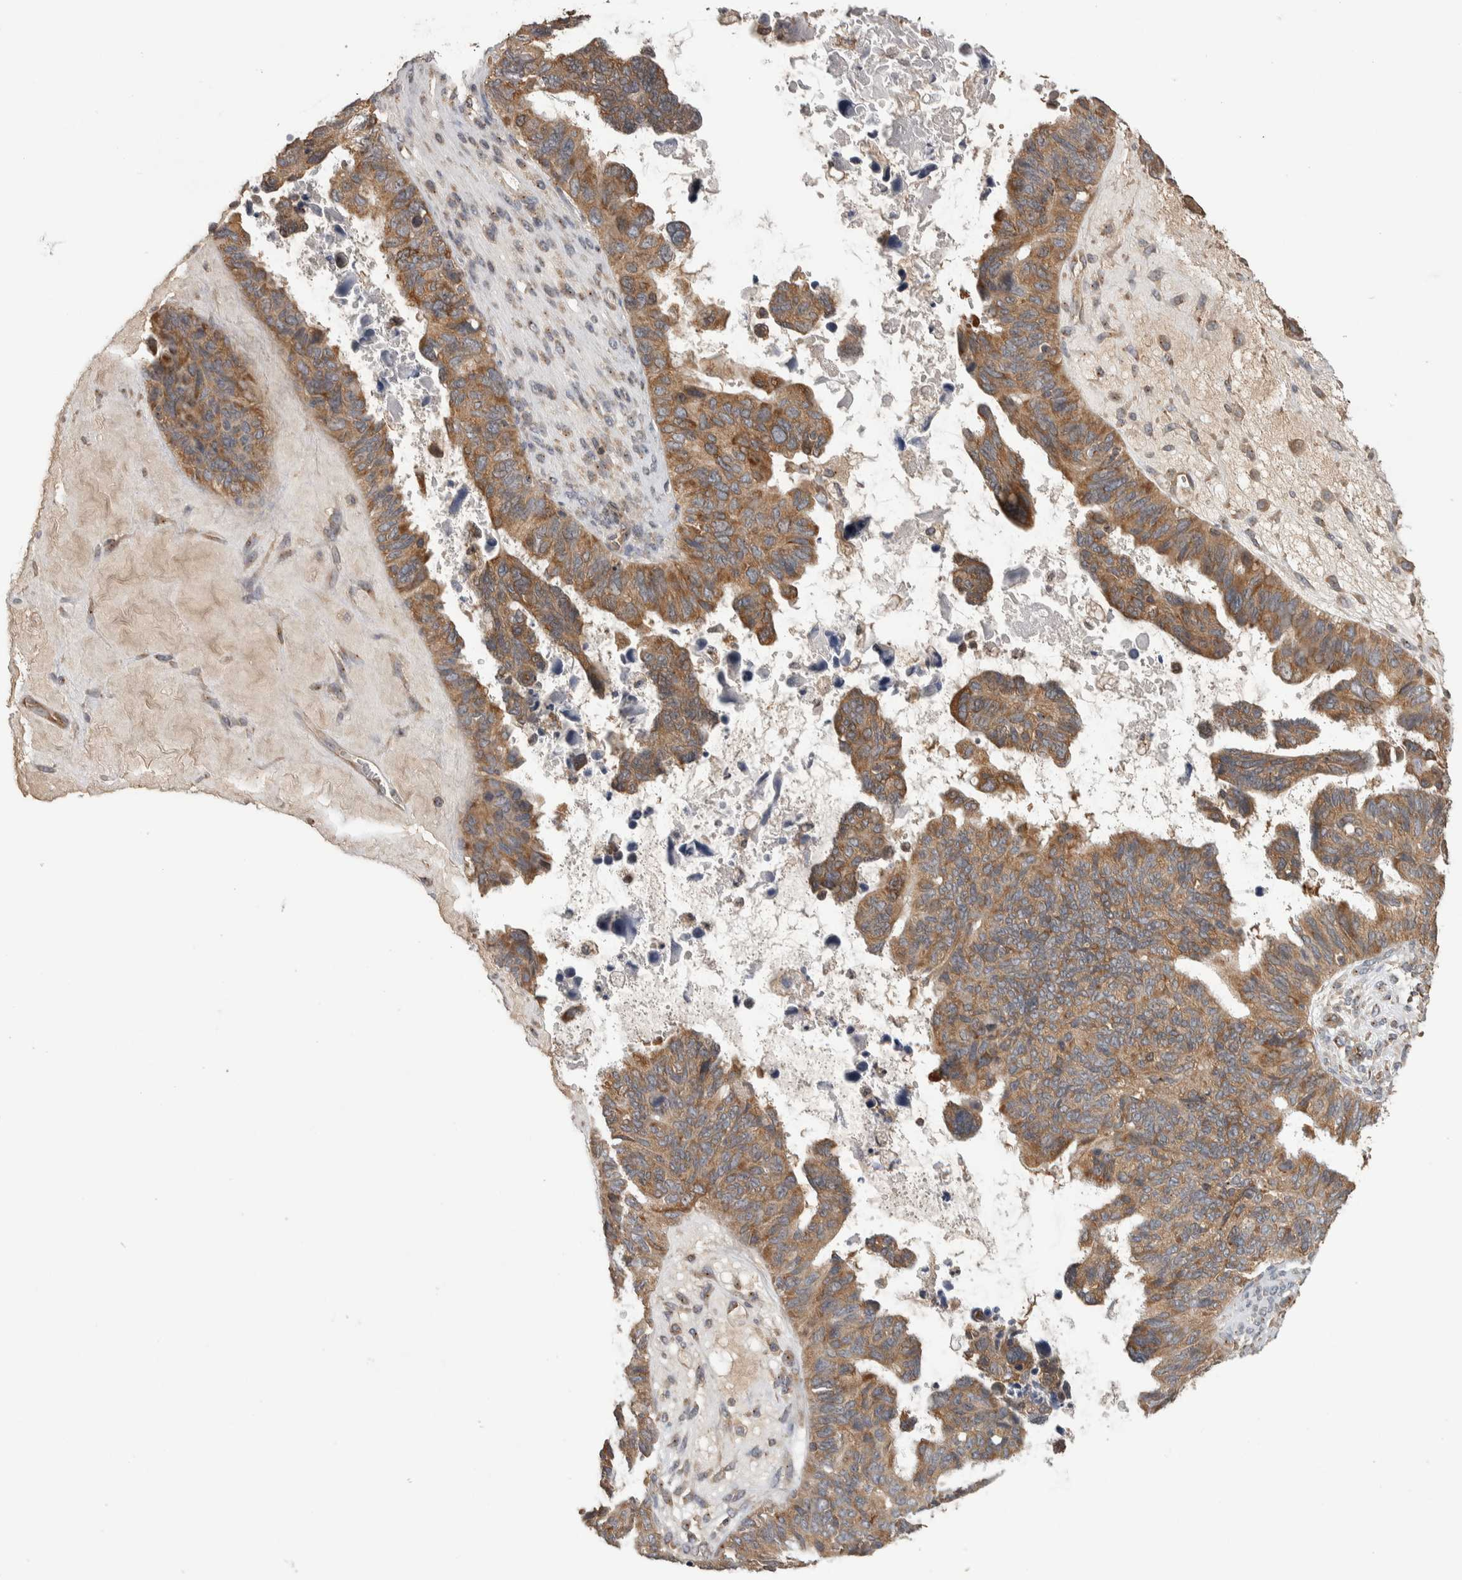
{"staining": {"intensity": "moderate", "quantity": ">75%", "location": "cytoplasmic/membranous"}, "tissue": "ovarian cancer", "cell_type": "Tumor cells", "image_type": "cancer", "snomed": [{"axis": "morphology", "description": "Cystadenocarcinoma, serous, NOS"}, {"axis": "topography", "description": "Ovary"}], "caption": "Immunohistochemical staining of ovarian cancer (serous cystadenocarcinoma) shows moderate cytoplasmic/membranous protein staining in about >75% of tumor cells.", "gene": "IFRD1", "patient": {"sex": "female", "age": 79}}